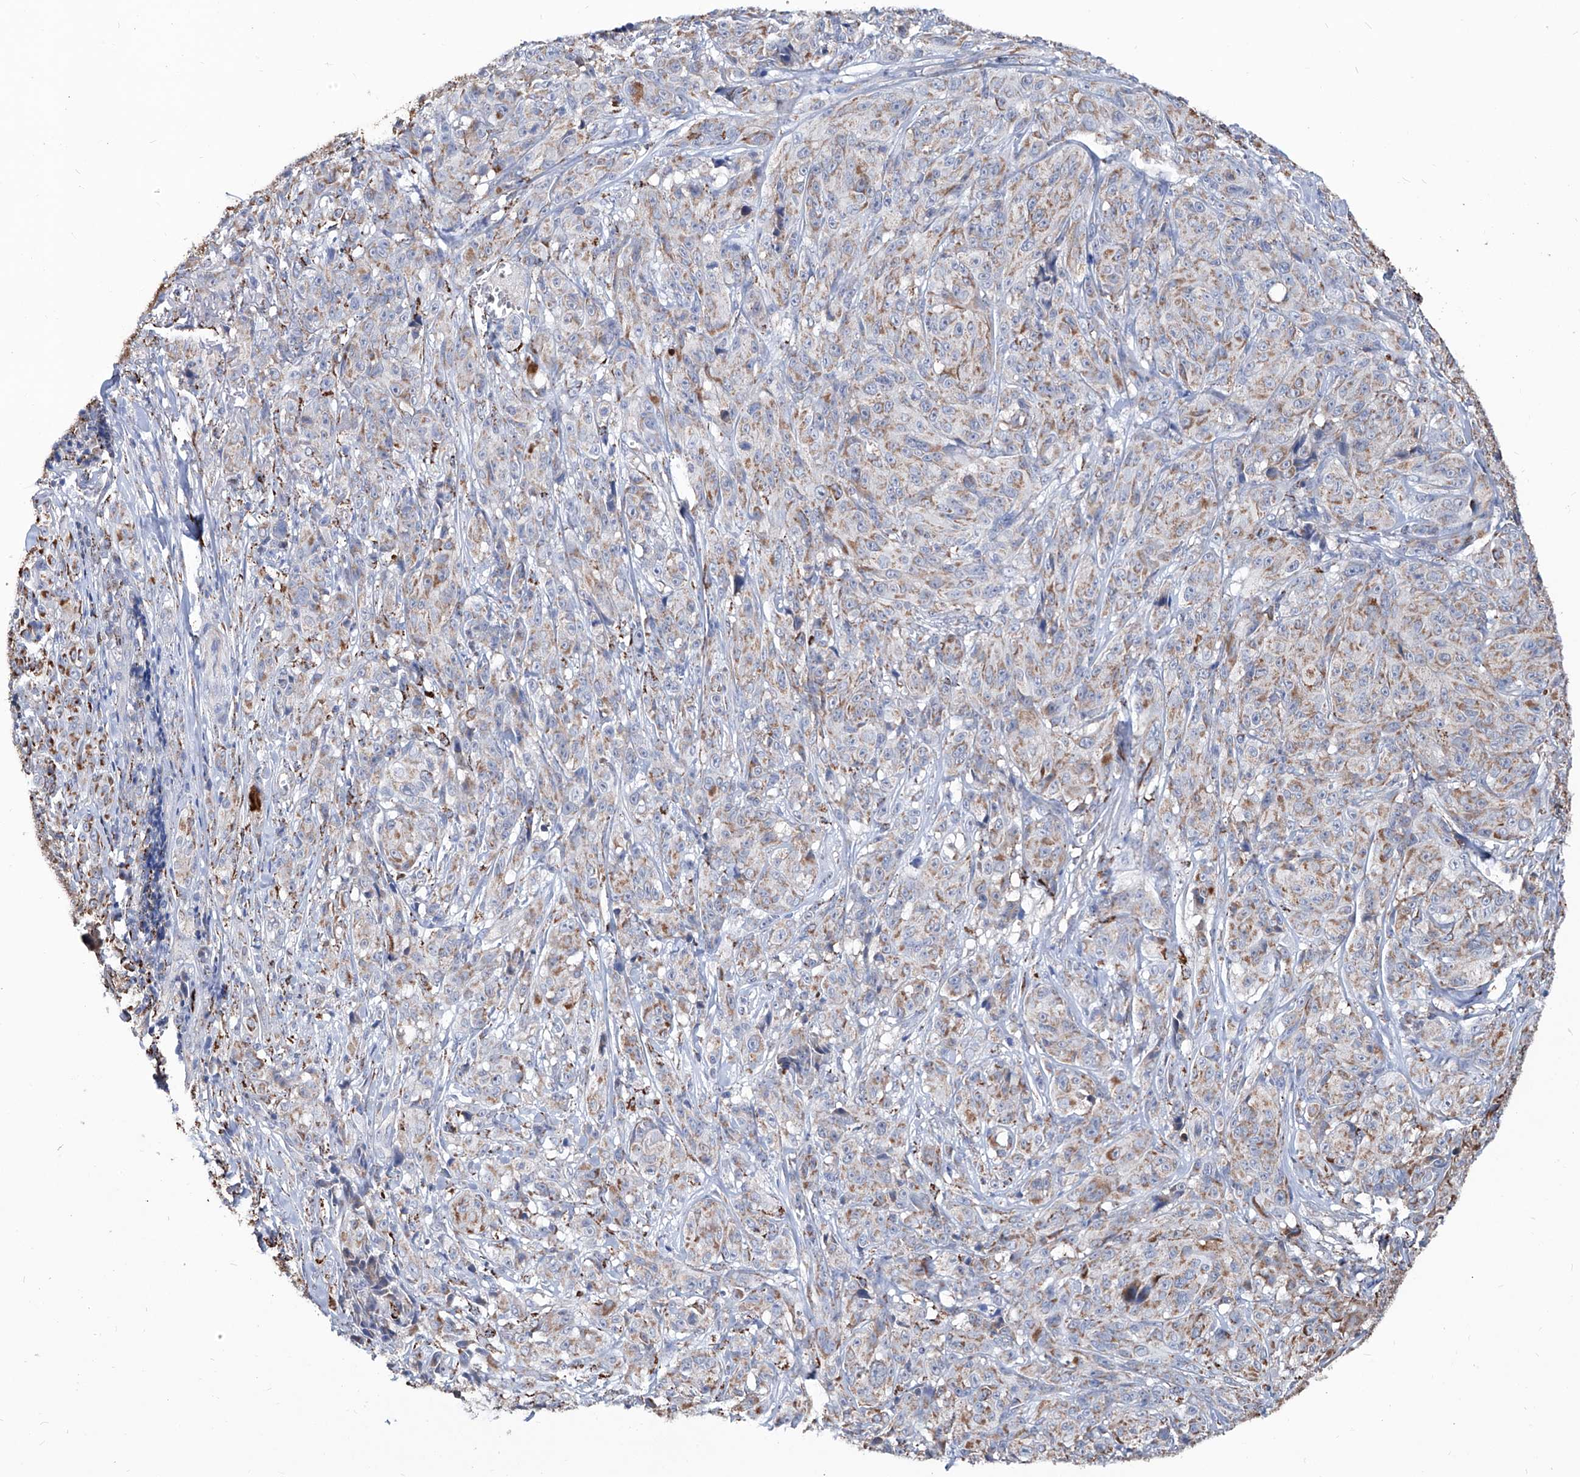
{"staining": {"intensity": "moderate", "quantity": "<25%", "location": "cytoplasmic/membranous"}, "tissue": "melanoma", "cell_type": "Tumor cells", "image_type": "cancer", "snomed": [{"axis": "morphology", "description": "Malignant melanoma, NOS"}, {"axis": "topography", "description": "Skin"}], "caption": "There is low levels of moderate cytoplasmic/membranous positivity in tumor cells of malignant melanoma, as demonstrated by immunohistochemical staining (brown color).", "gene": "NHS", "patient": {"sex": "male", "age": 73}}